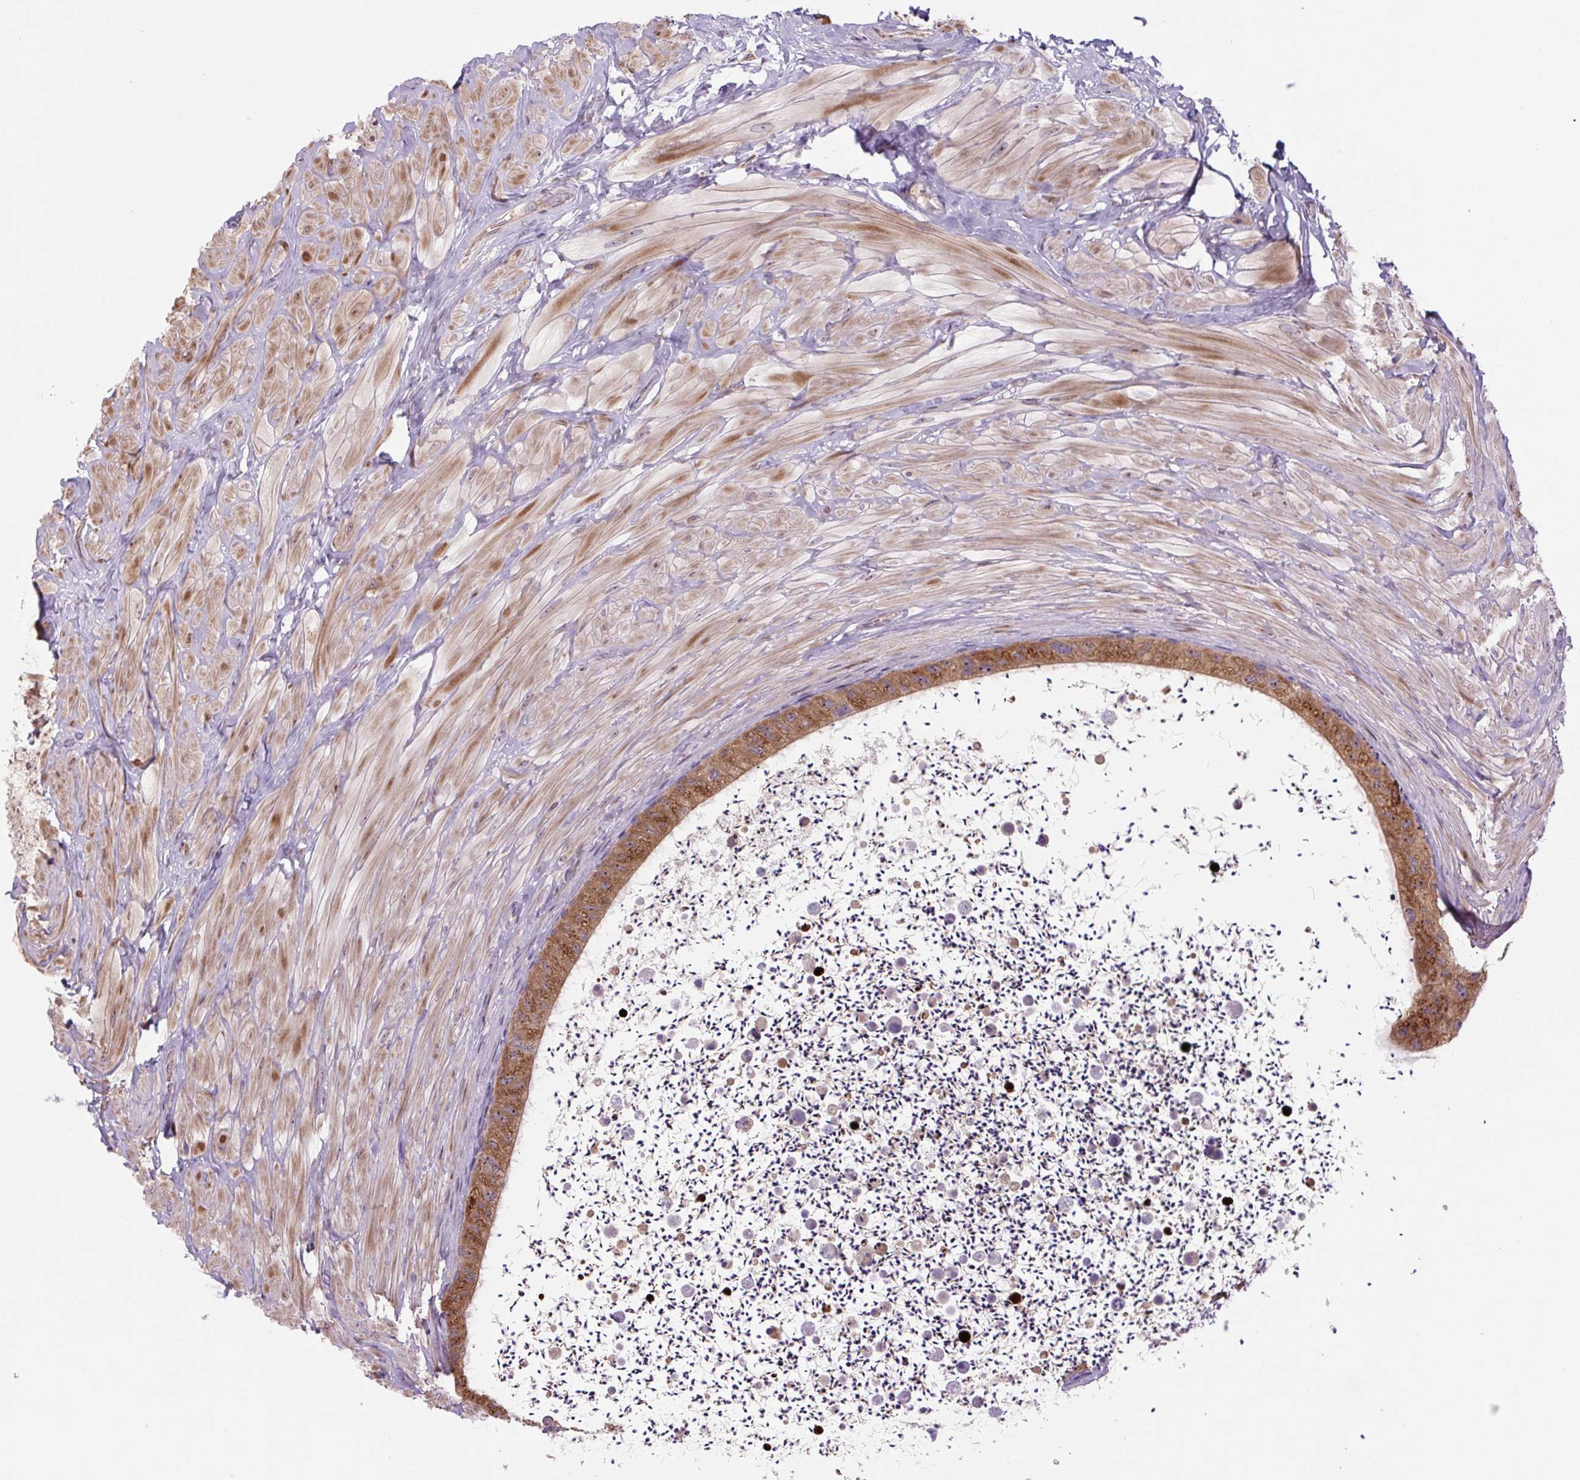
{"staining": {"intensity": "moderate", "quantity": ">75%", "location": "cytoplasmic/membranous,nuclear"}, "tissue": "epididymis", "cell_type": "Glandular cells", "image_type": "normal", "snomed": [{"axis": "morphology", "description": "Normal tissue, NOS"}, {"axis": "topography", "description": "Epididymis"}, {"axis": "topography", "description": "Peripheral nerve tissue"}], "caption": "Approximately >75% of glandular cells in normal human epididymis reveal moderate cytoplasmic/membranous,nuclear protein expression as visualized by brown immunohistochemical staining.", "gene": "PLA2G4A", "patient": {"sex": "male", "age": 32}}